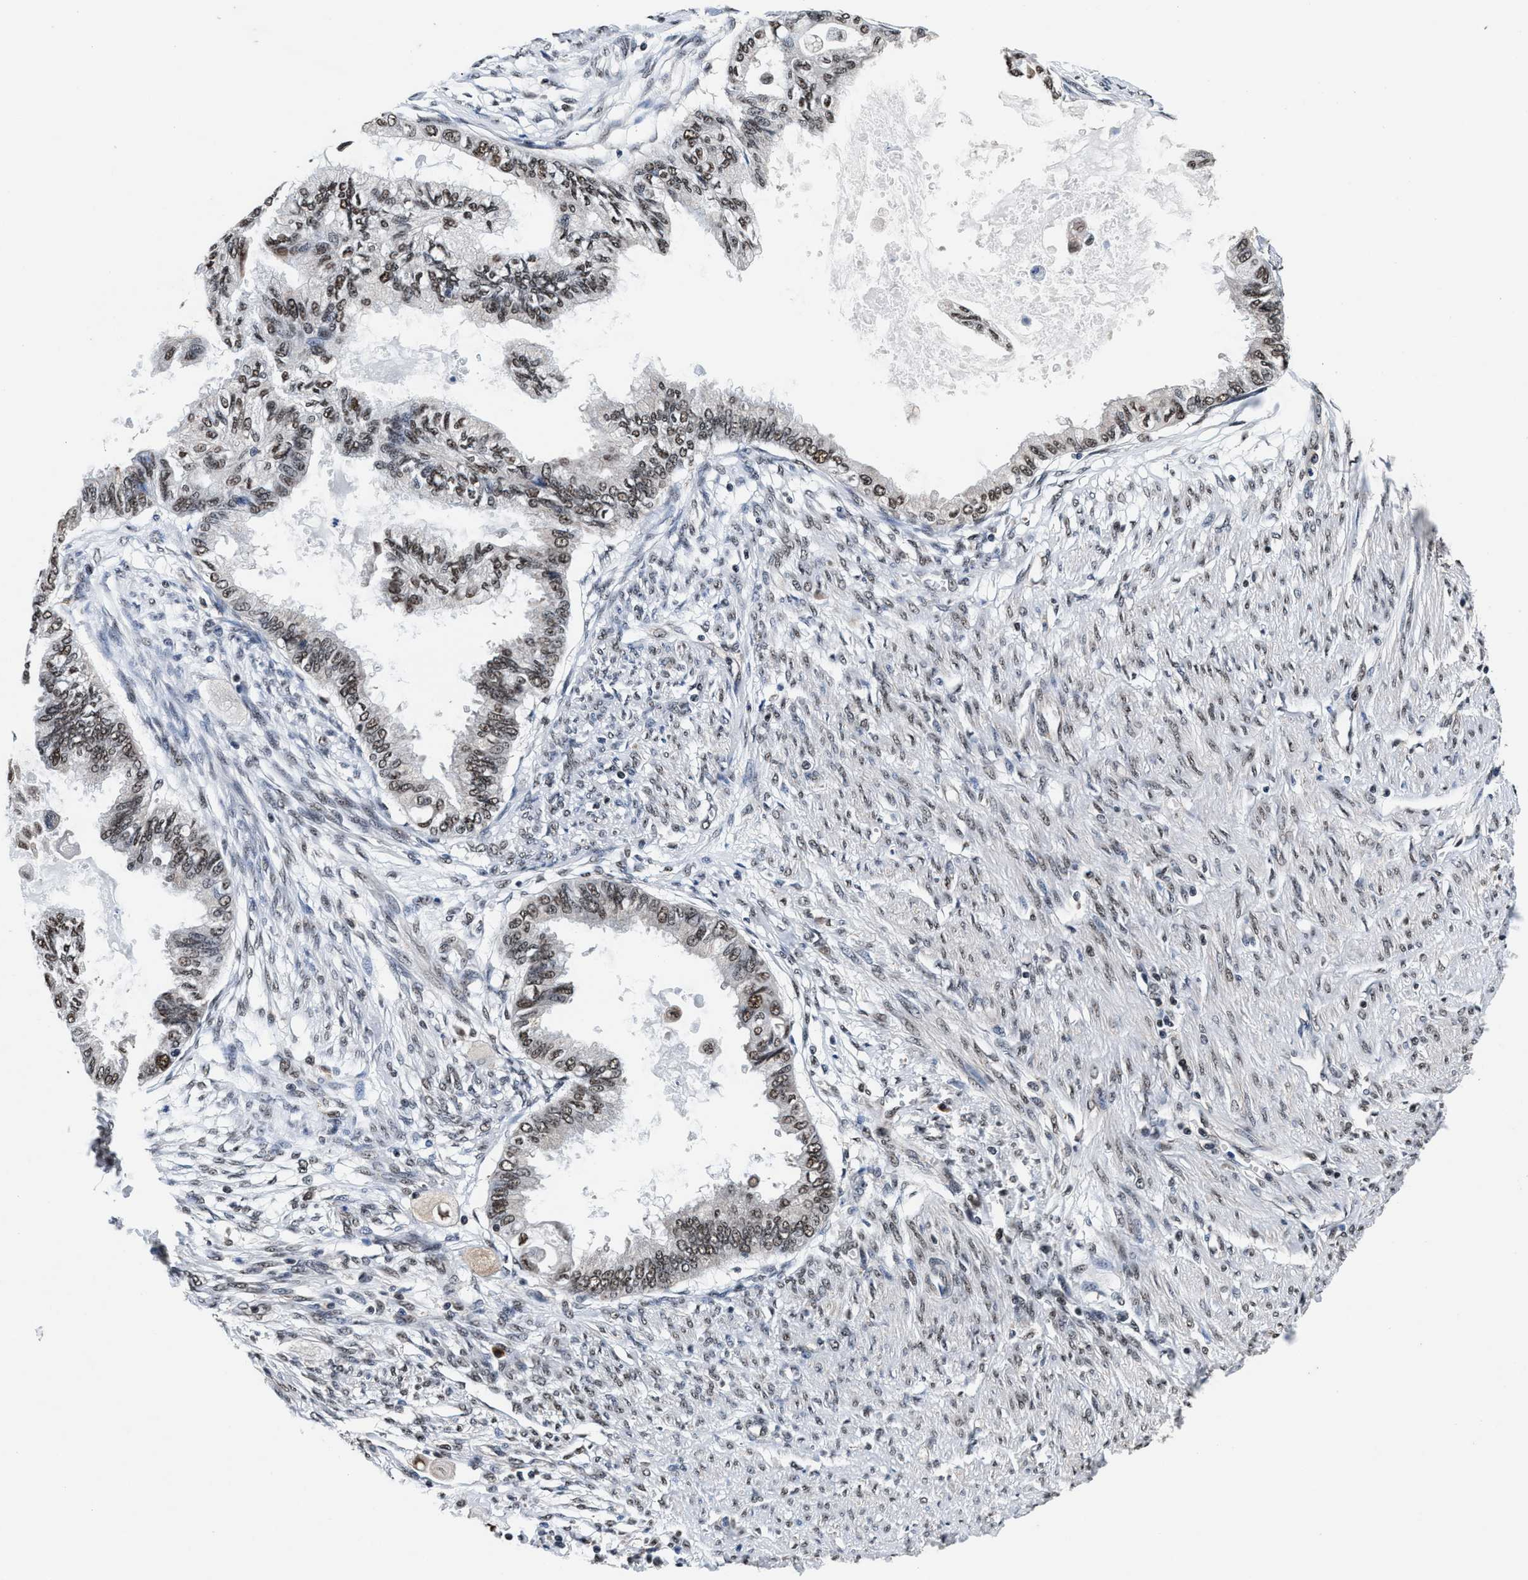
{"staining": {"intensity": "moderate", "quantity": ">75%", "location": "nuclear"}, "tissue": "cervical cancer", "cell_type": "Tumor cells", "image_type": "cancer", "snomed": [{"axis": "morphology", "description": "Normal tissue, NOS"}, {"axis": "morphology", "description": "Adenocarcinoma, NOS"}, {"axis": "topography", "description": "Cervix"}, {"axis": "topography", "description": "Endometrium"}], "caption": "Immunohistochemical staining of adenocarcinoma (cervical) reveals medium levels of moderate nuclear protein positivity in approximately >75% of tumor cells.", "gene": "USP16", "patient": {"sex": "female", "age": 86}}